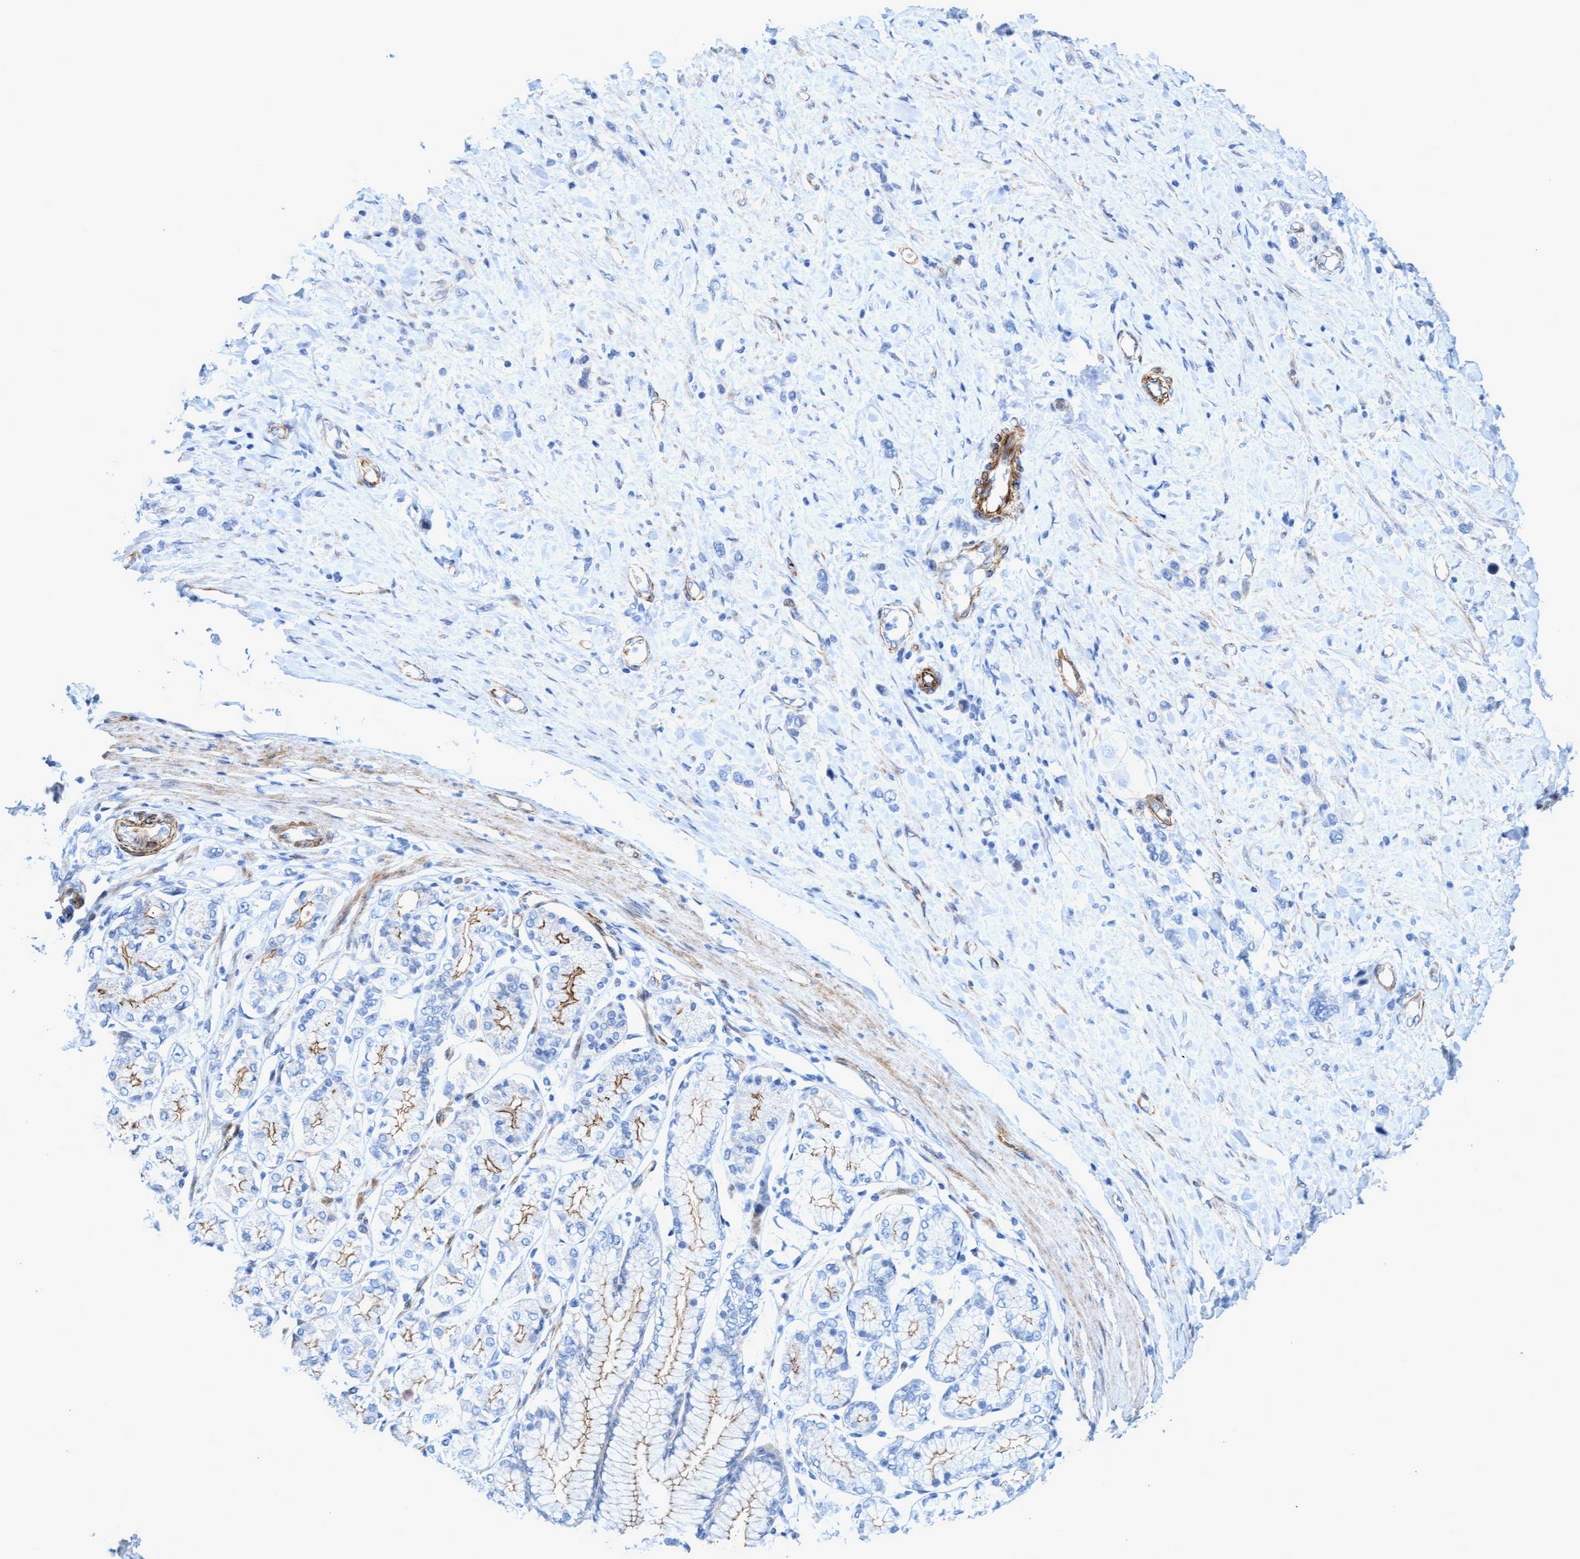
{"staining": {"intensity": "negative", "quantity": "none", "location": "none"}, "tissue": "stomach cancer", "cell_type": "Tumor cells", "image_type": "cancer", "snomed": [{"axis": "morphology", "description": "Adenocarcinoma, NOS"}, {"axis": "topography", "description": "Stomach"}], "caption": "Immunohistochemical staining of human adenocarcinoma (stomach) shows no significant positivity in tumor cells.", "gene": "MTFR1", "patient": {"sex": "female", "age": 65}}